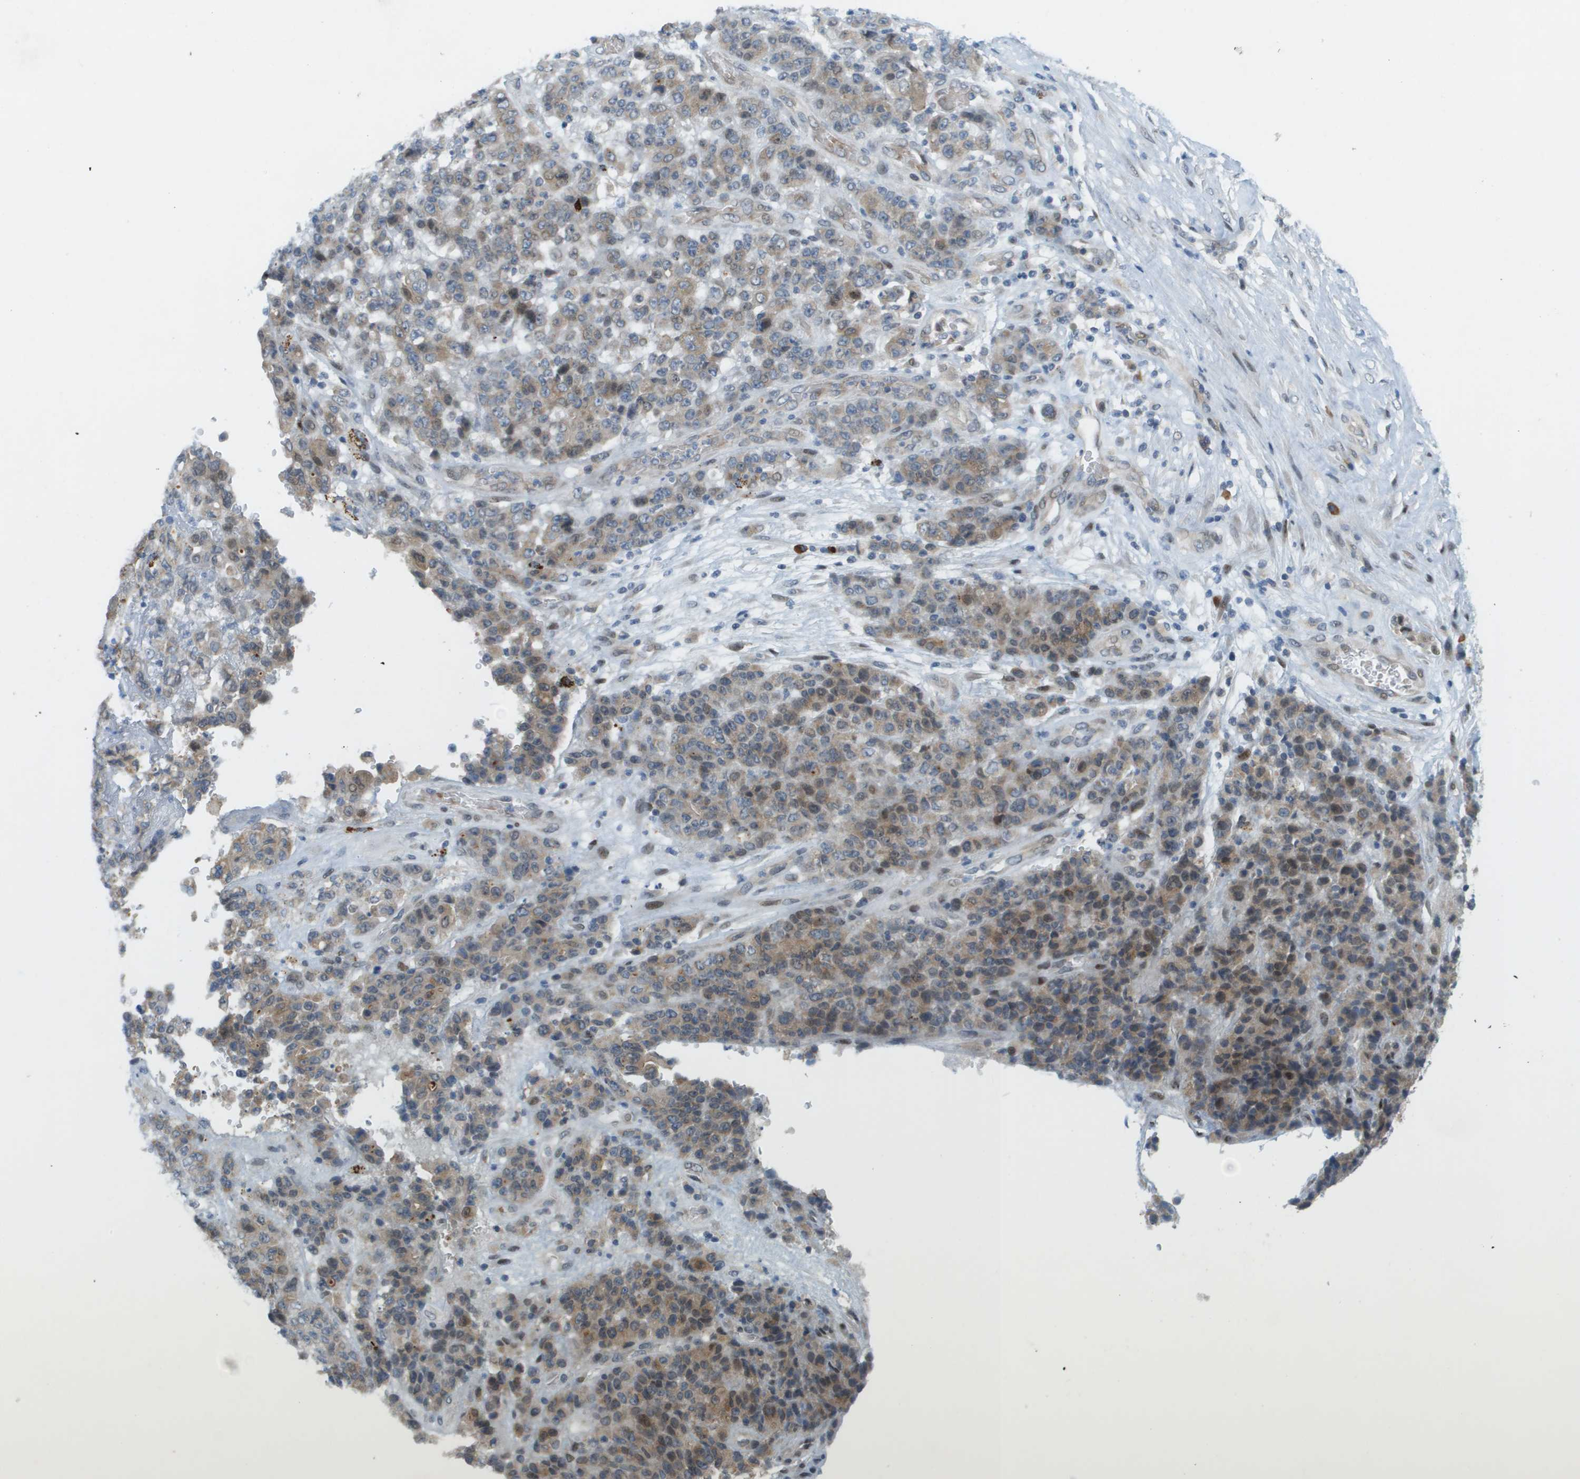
{"staining": {"intensity": "moderate", "quantity": ">75%", "location": "cytoplasmic/membranous,nuclear"}, "tissue": "stomach cancer", "cell_type": "Tumor cells", "image_type": "cancer", "snomed": [{"axis": "morphology", "description": "Adenocarcinoma, NOS"}, {"axis": "topography", "description": "Stomach"}], "caption": "There is medium levels of moderate cytoplasmic/membranous and nuclear positivity in tumor cells of stomach cancer, as demonstrated by immunohistochemical staining (brown color).", "gene": "CACNB4", "patient": {"sex": "female", "age": 73}}